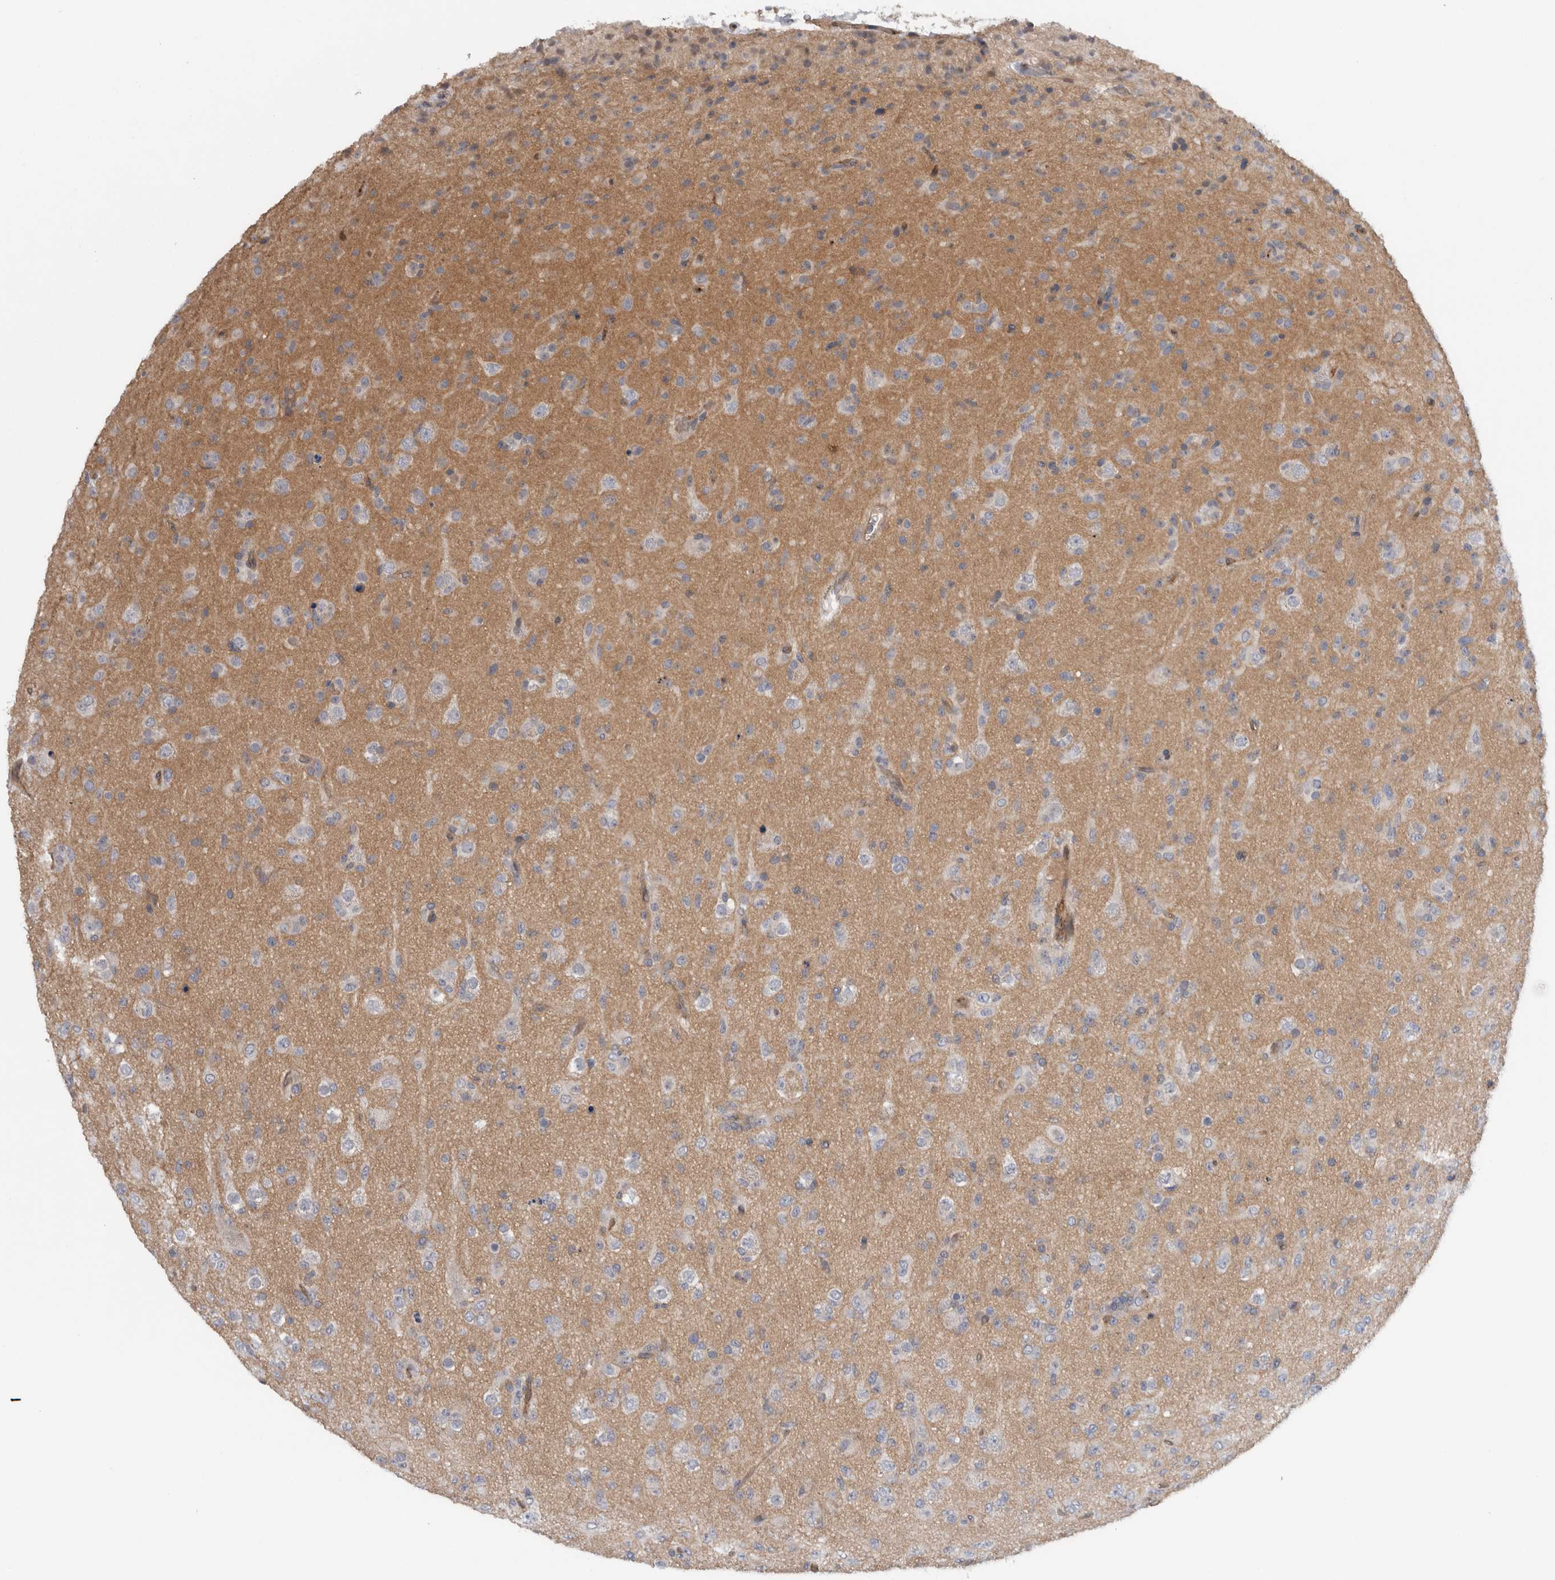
{"staining": {"intensity": "negative", "quantity": "none", "location": "none"}, "tissue": "glioma", "cell_type": "Tumor cells", "image_type": "cancer", "snomed": [{"axis": "morphology", "description": "Glioma, malignant, Low grade"}, {"axis": "topography", "description": "Brain"}], "caption": "Tumor cells are negative for protein expression in human malignant glioma (low-grade).", "gene": "CD59", "patient": {"sex": "male", "age": 65}}